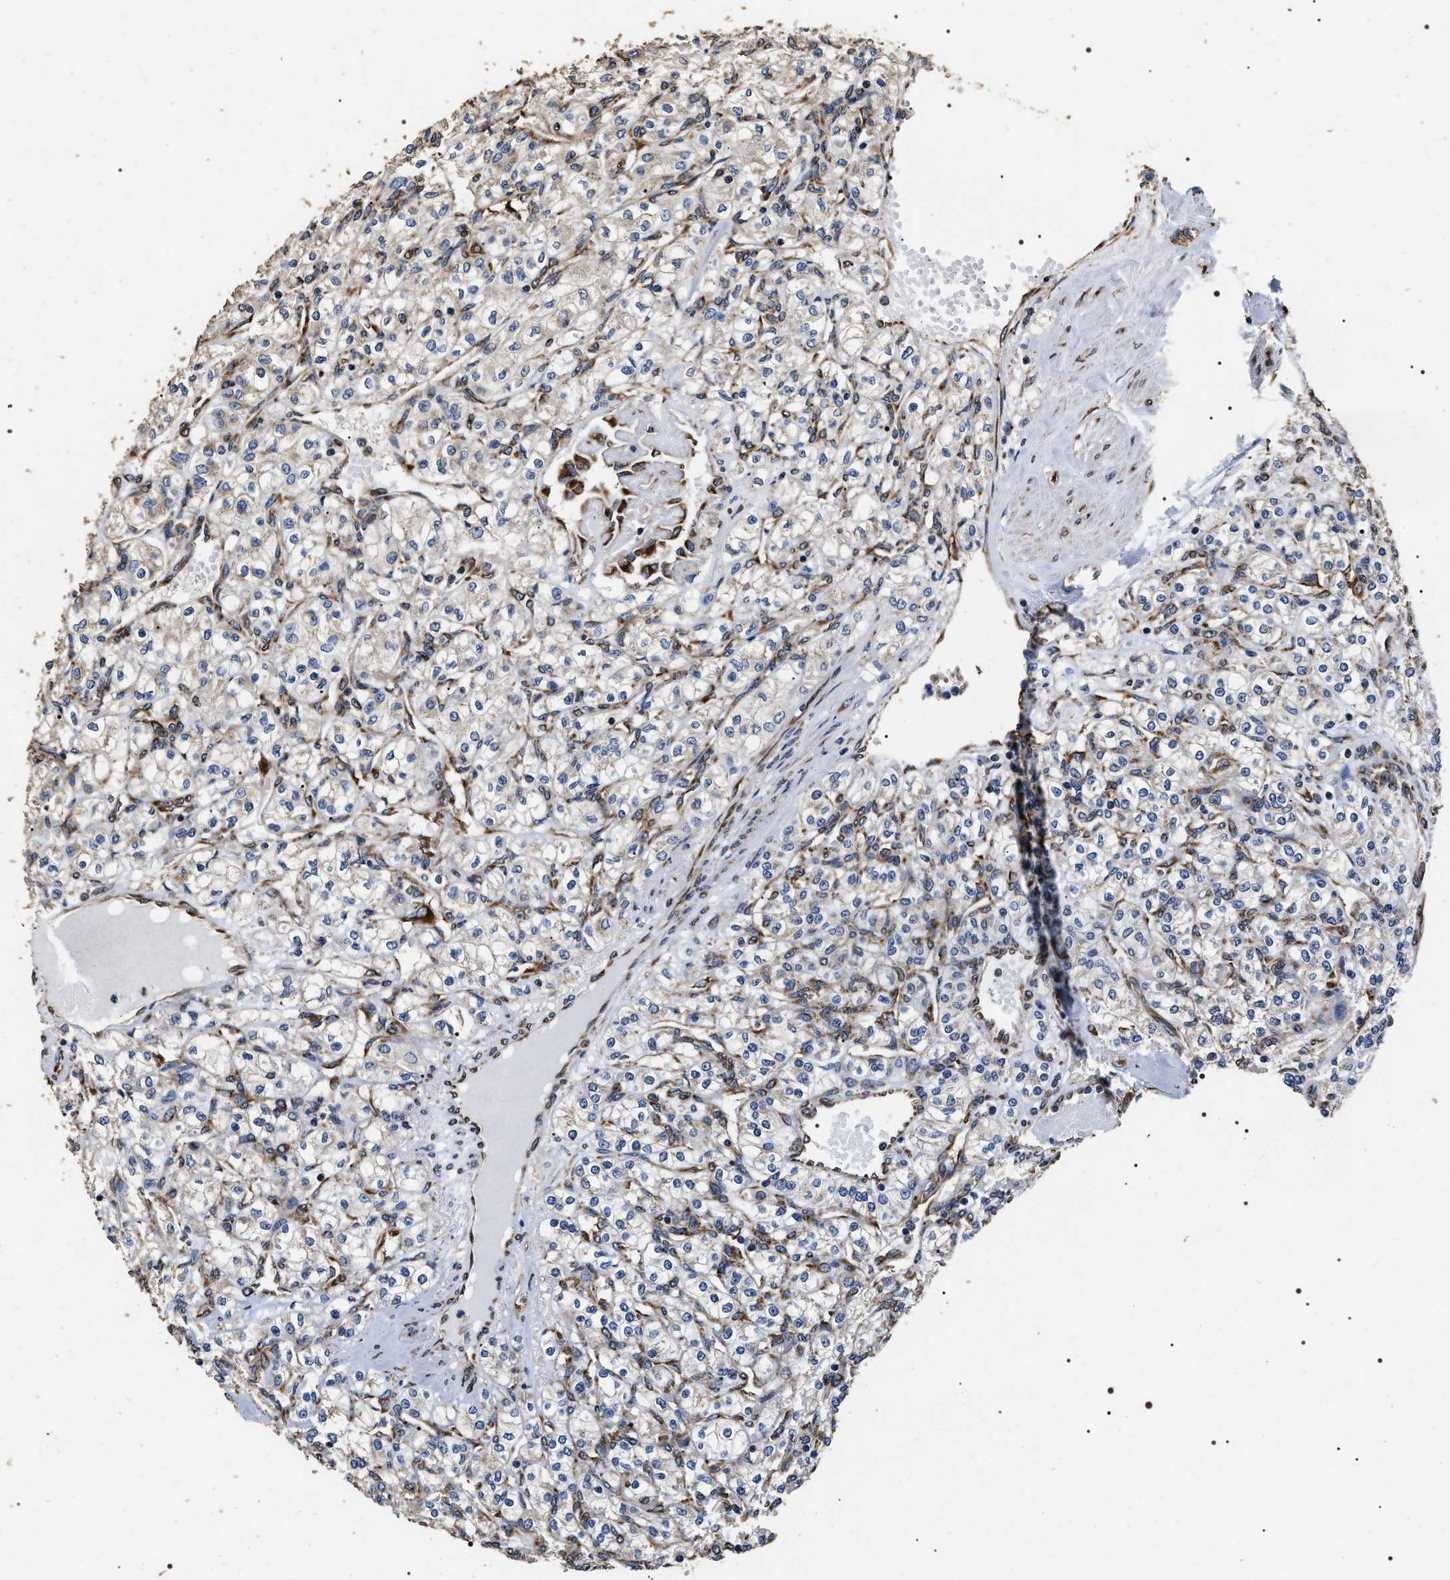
{"staining": {"intensity": "negative", "quantity": "none", "location": "none"}, "tissue": "renal cancer", "cell_type": "Tumor cells", "image_type": "cancer", "snomed": [{"axis": "morphology", "description": "Adenocarcinoma, NOS"}, {"axis": "topography", "description": "Kidney"}], "caption": "An IHC image of adenocarcinoma (renal) is shown. There is no staining in tumor cells of adenocarcinoma (renal). Nuclei are stained in blue.", "gene": "KTN1", "patient": {"sex": "male", "age": 77}}